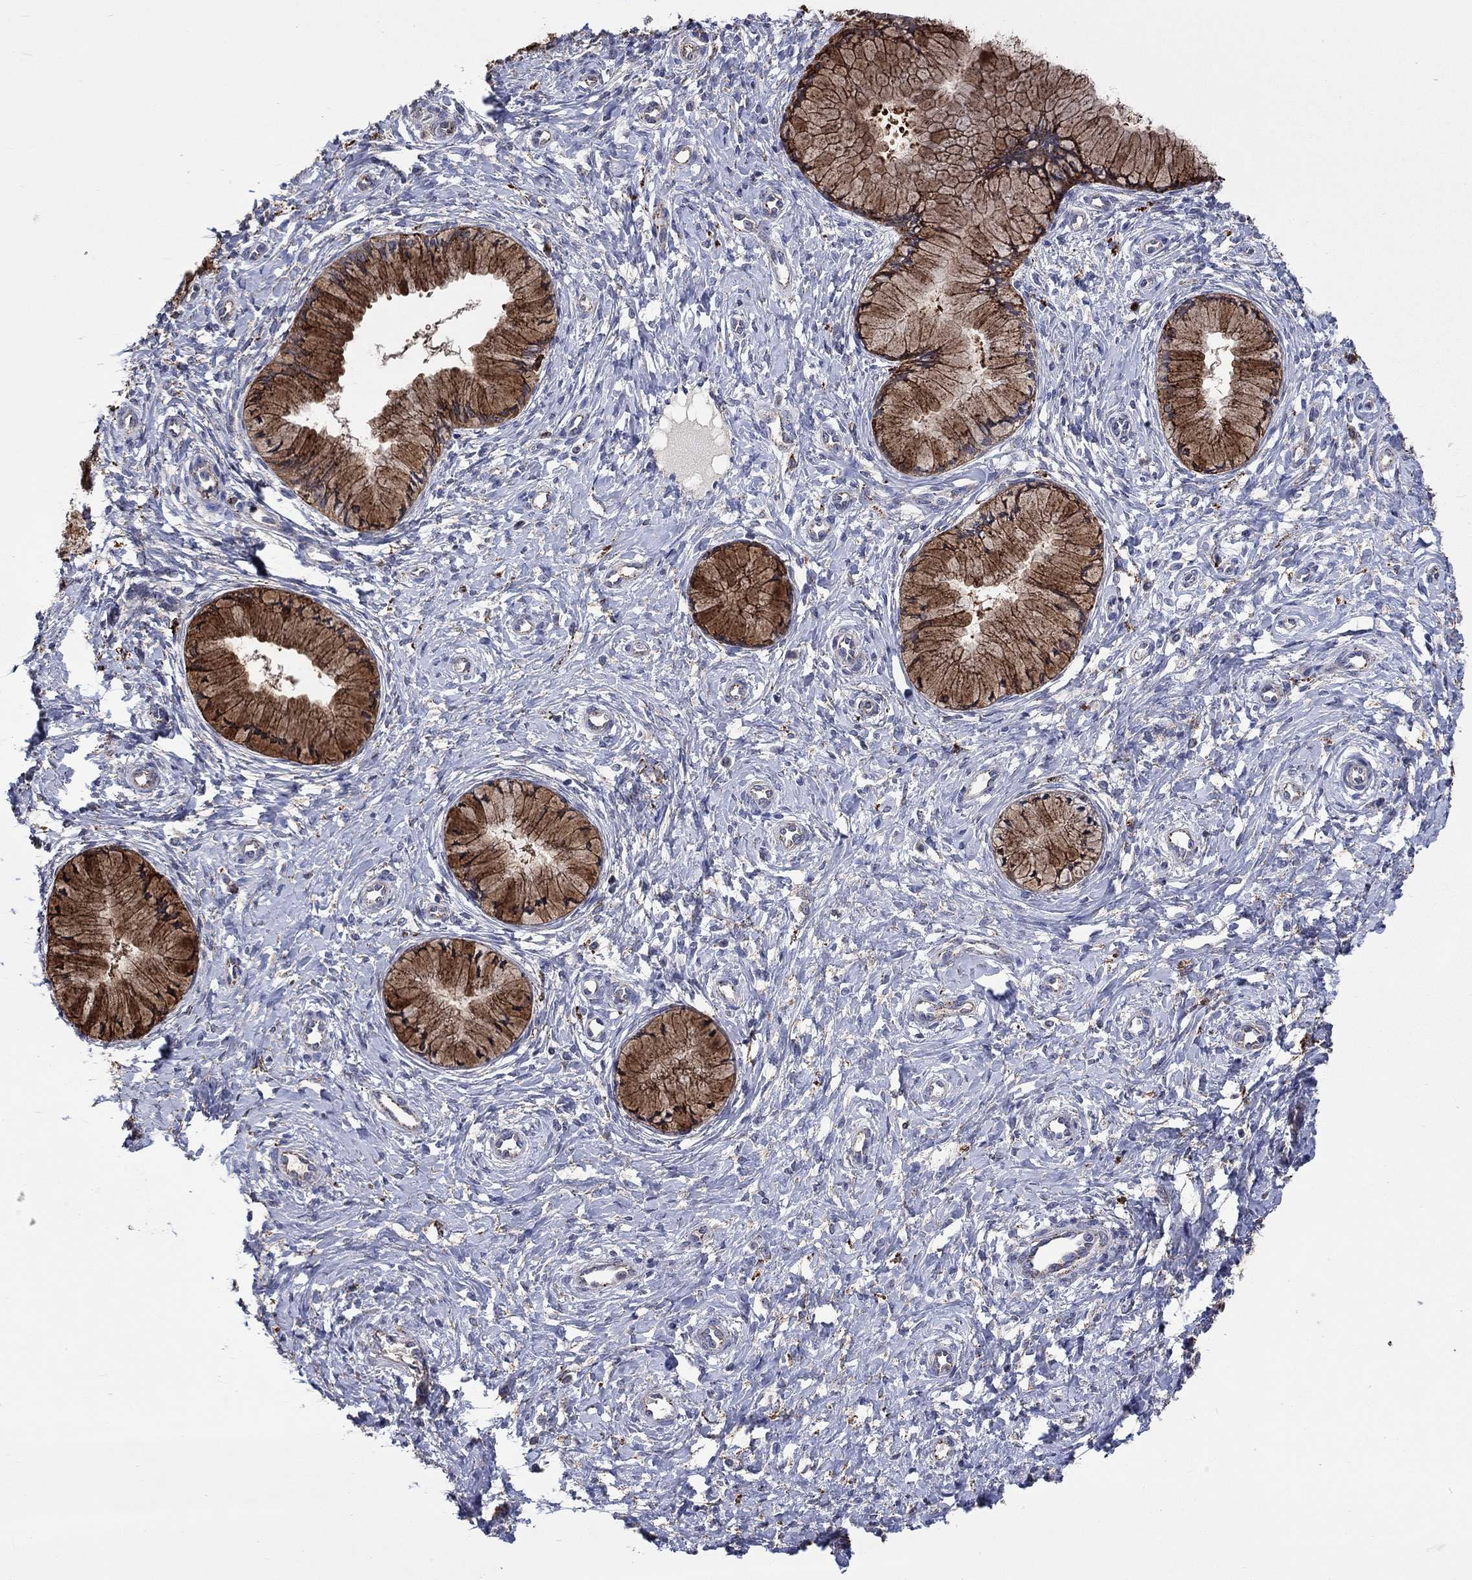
{"staining": {"intensity": "strong", "quantity": ">75%", "location": "cytoplasmic/membranous"}, "tissue": "cervix", "cell_type": "Glandular cells", "image_type": "normal", "snomed": [{"axis": "morphology", "description": "Normal tissue, NOS"}, {"axis": "topography", "description": "Cervix"}], "caption": "IHC staining of unremarkable cervix, which reveals high levels of strong cytoplasmic/membranous staining in approximately >75% of glandular cells indicating strong cytoplasmic/membranous protein positivity. The staining was performed using DAB (brown) for protein detection and nuclei were counterstained in hematoxylin (blue).", "gene": "CTSB", "patient": {"sex": "female", "age": 37}}